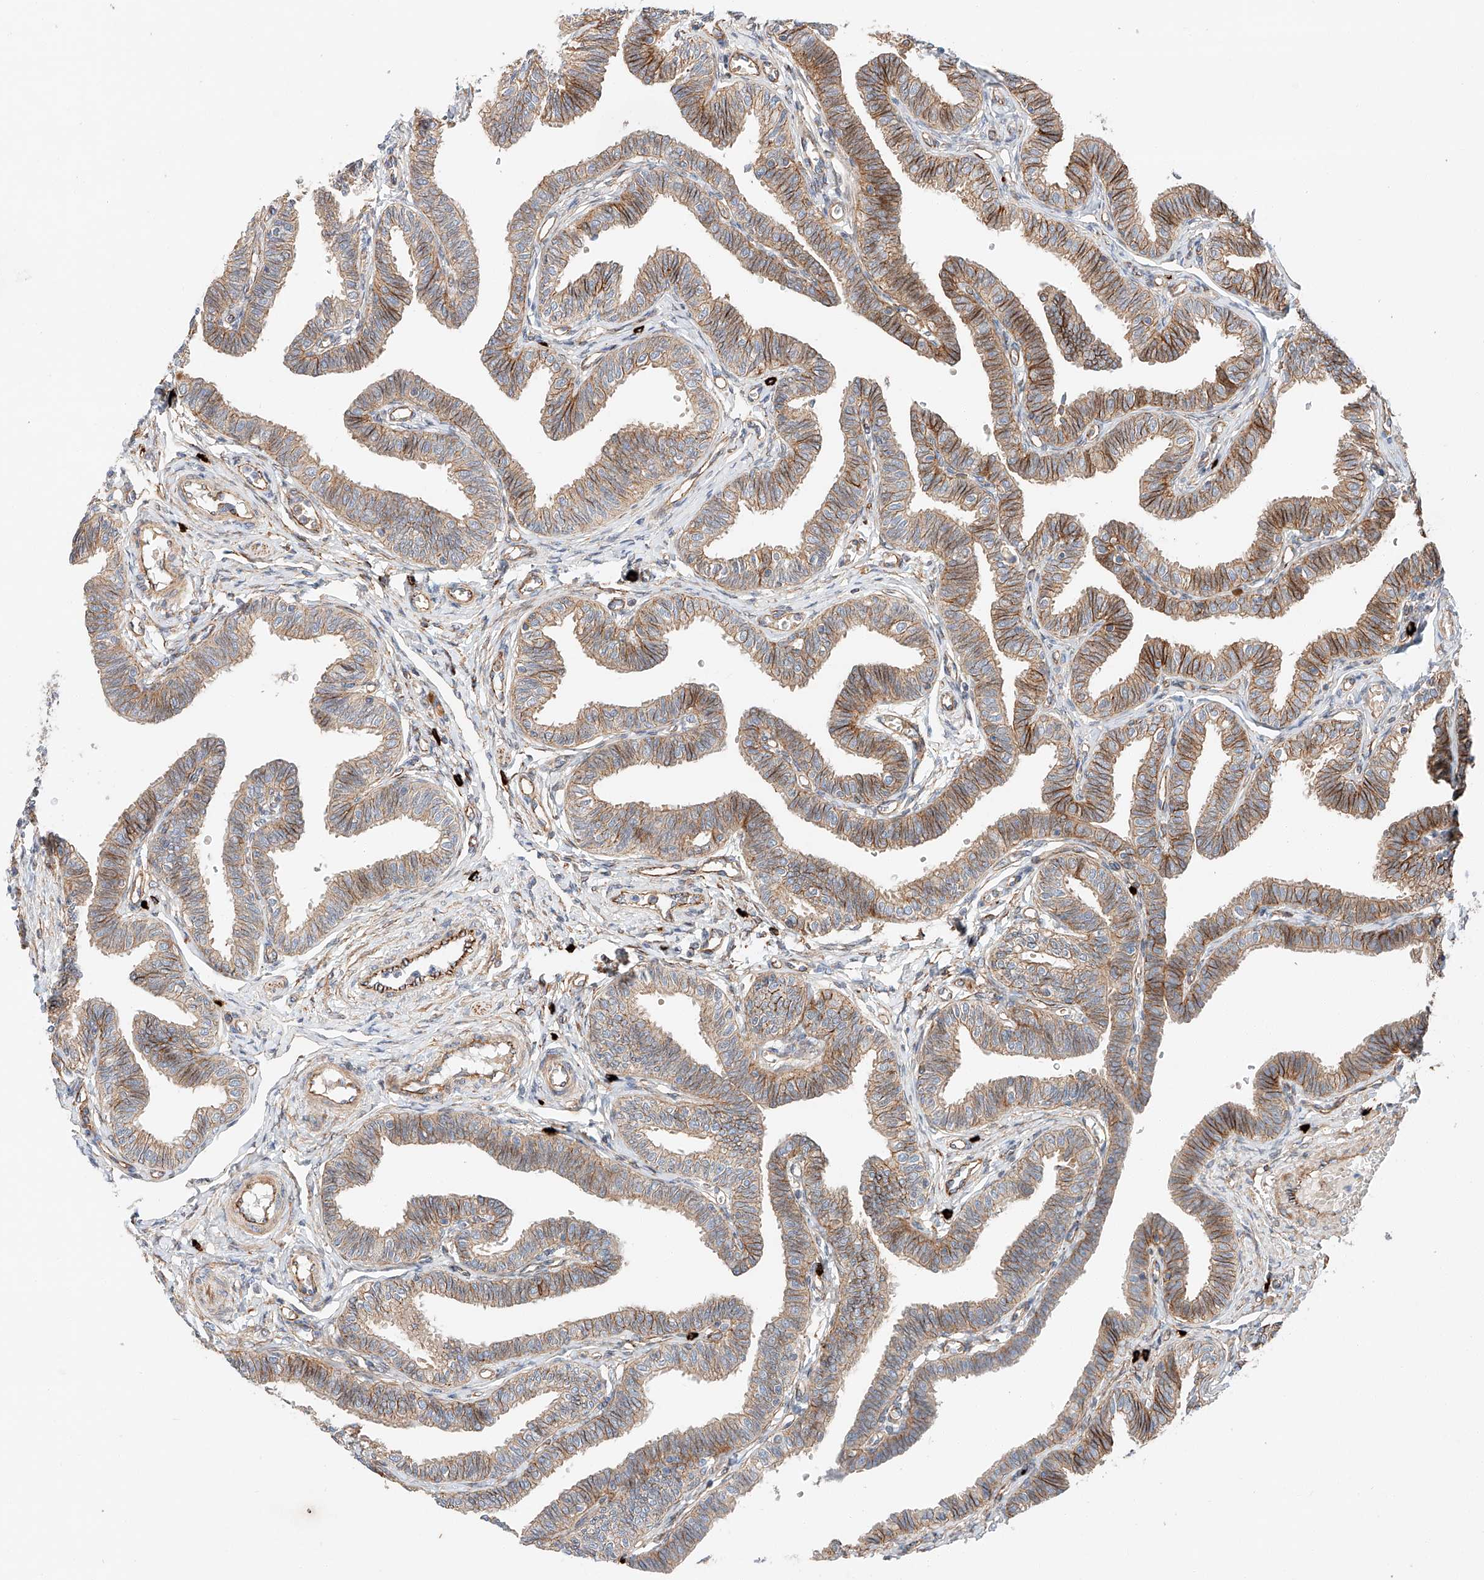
{"staining": {"intensity": "moderate", "quantity": ">75%", "location": "cytoplasmic/membranous"}, "tissue": "fallopian tube", "cell_type": "Glandular cells", "image_type": "normal", "snomed": [{"axis": "morphology", "description": "Normal tissue, NOS"}, {"axis": "topography", "description": "Fallopian tube"}, {"axis": "topography", "description": "Ovary"}], "caption": "IHC image of normal fallopian tube stained for a protein (brown), which exhibits medium levels of moderate cytoplasmic/membranous positivity in approximately >75% of glandular cells.", "gene": "MINDY4", "patient": {"sex": "female", "age": 23}}